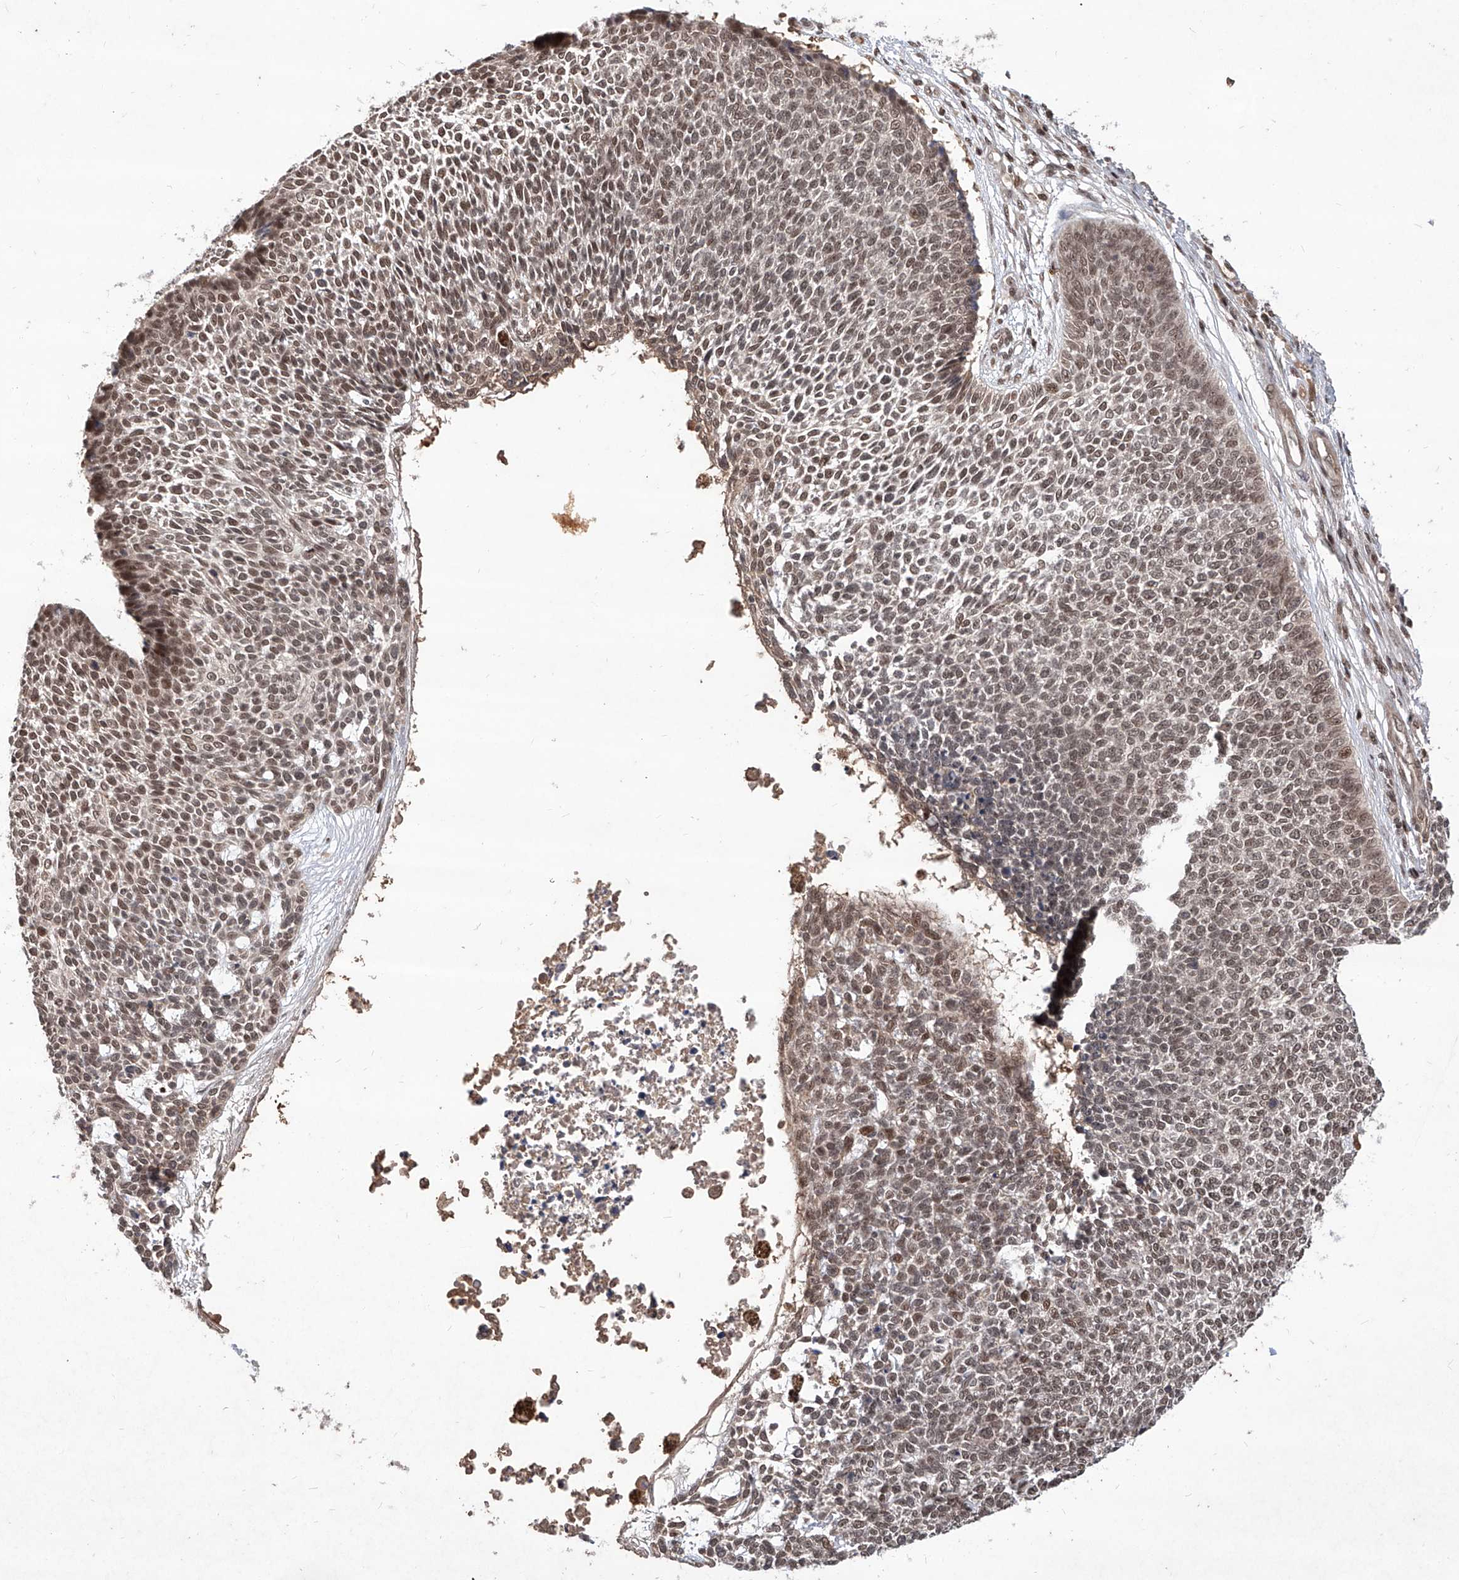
{"staining": {"intensity": "moderate", "quantity": ">75%", "location": "nuclear"}, "tissue": "skin cancer", "cell_type": "Tumor cells", "image_type": "cancer", "snomed": [{"axis": "morphology", "description": "Basal cell carcinoma"}, {"axis": "topography", "description": "Skin"}], "caption": "DAB (3,3'-diaminobenzidine) immunohistochemical staining of basal cell carcinoma (skin) exhibits moderate nuclear protein positivity in about >75% of tumor cells. The staining was performed using DAB (3,3'-diaminobenzidine) to visualize the protein expression in brown, while the nuclei were stained in blue with hematoxylin (Magnification: 20x).", "gene": "IRF2", "patient": {"sex": "female", "age": 84}}